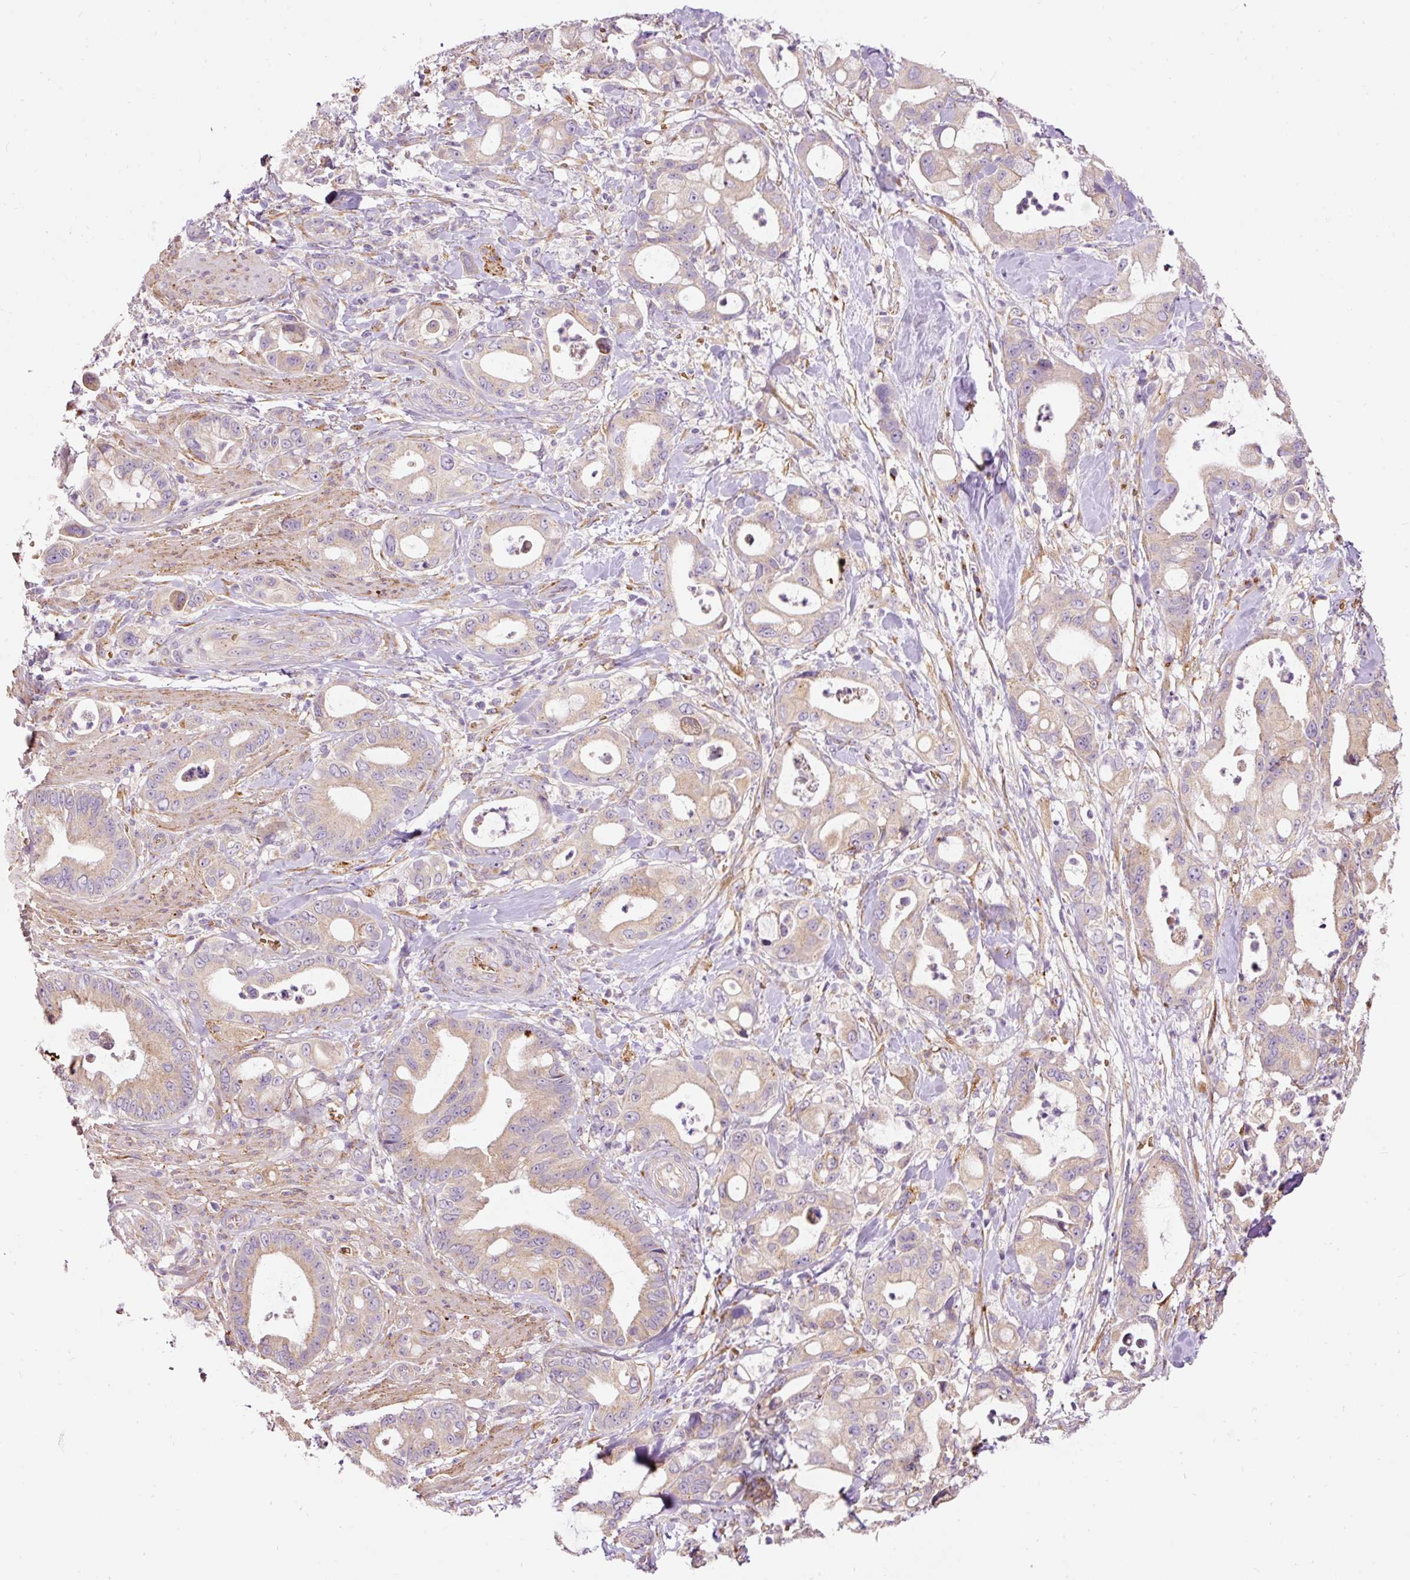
{"staining": {"intensity": "weak", "quantity": ">75%", "location": "cytoplasmic/membranous"}, "tissue": "pancreatic cancer", "cell_type": "Tumor cells", "image_type": "cancer", "snomed": [{"axis": "morphology", "description": "Adenocarcinoma, NOS"}, {"axis": "topography", "description": "Pancreas"}], "caption": "Immunohistochemistry image of human pancreatic cancer (adenocarcinoma) stained for a protein (brown), which exhibits low levels of weak cytoplasmic/membranous staining in approximately >75% of tumor cells.", "gene": "PRRC2A", "patient": {"sex": "male", "age": 68}}